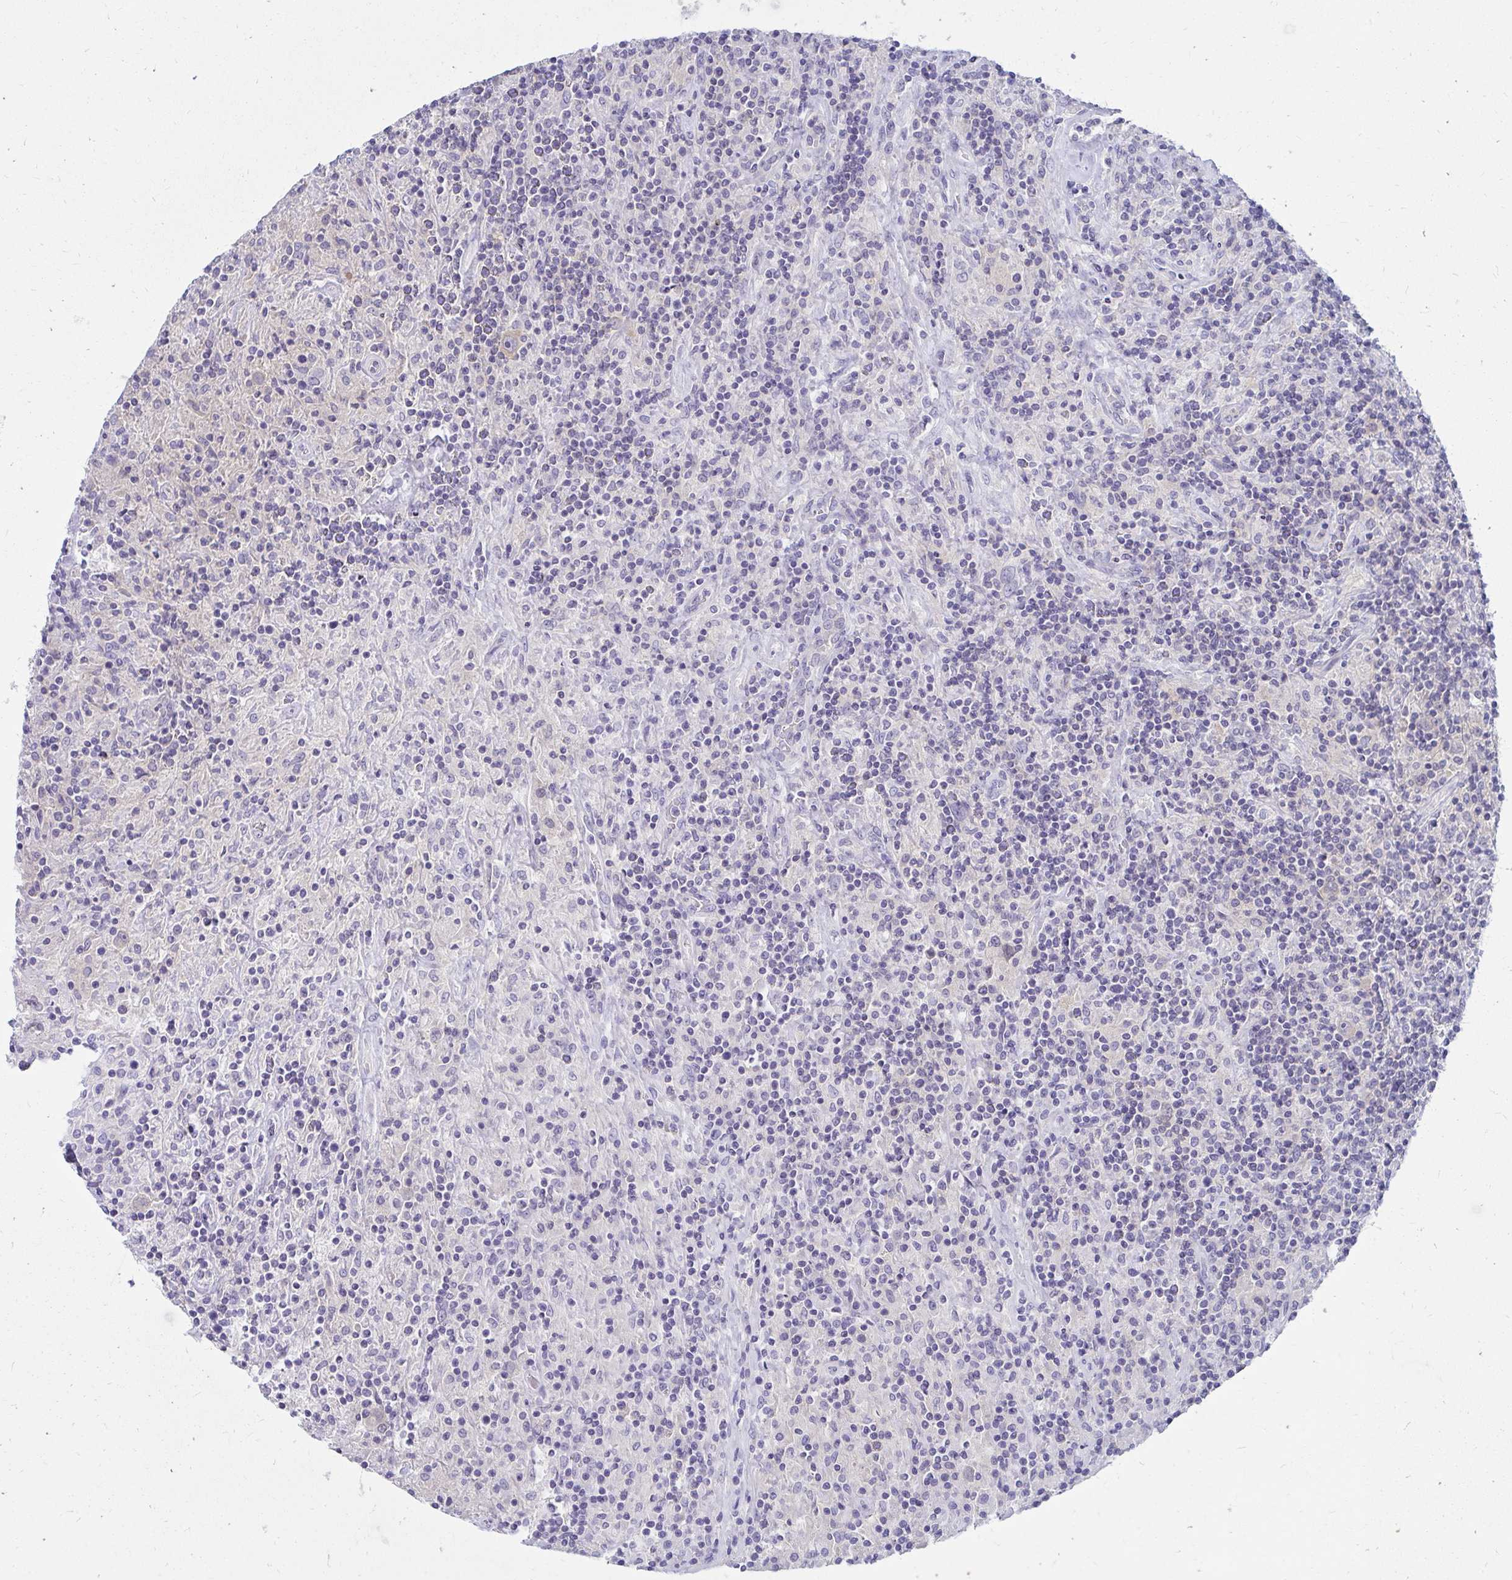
{"staining": {"intensity": "weak", "quantity": "<25%", "location": "cytoplasmic/membranous"}, "tissue": "lymphoma", "cell_type": "Tumor cells", "image_type": "cancer", "snomed": [{"axis": "morphology", "description": "Hodgkin's disease, NOS"}, {"axis": "topography", "description": "Lymph node"}], "caption": "Tumor cells are negative for protein expression in human Hodgkin's disease.", "gene": "C19orf81", "patient": {"sex": "male", "age": 70}}